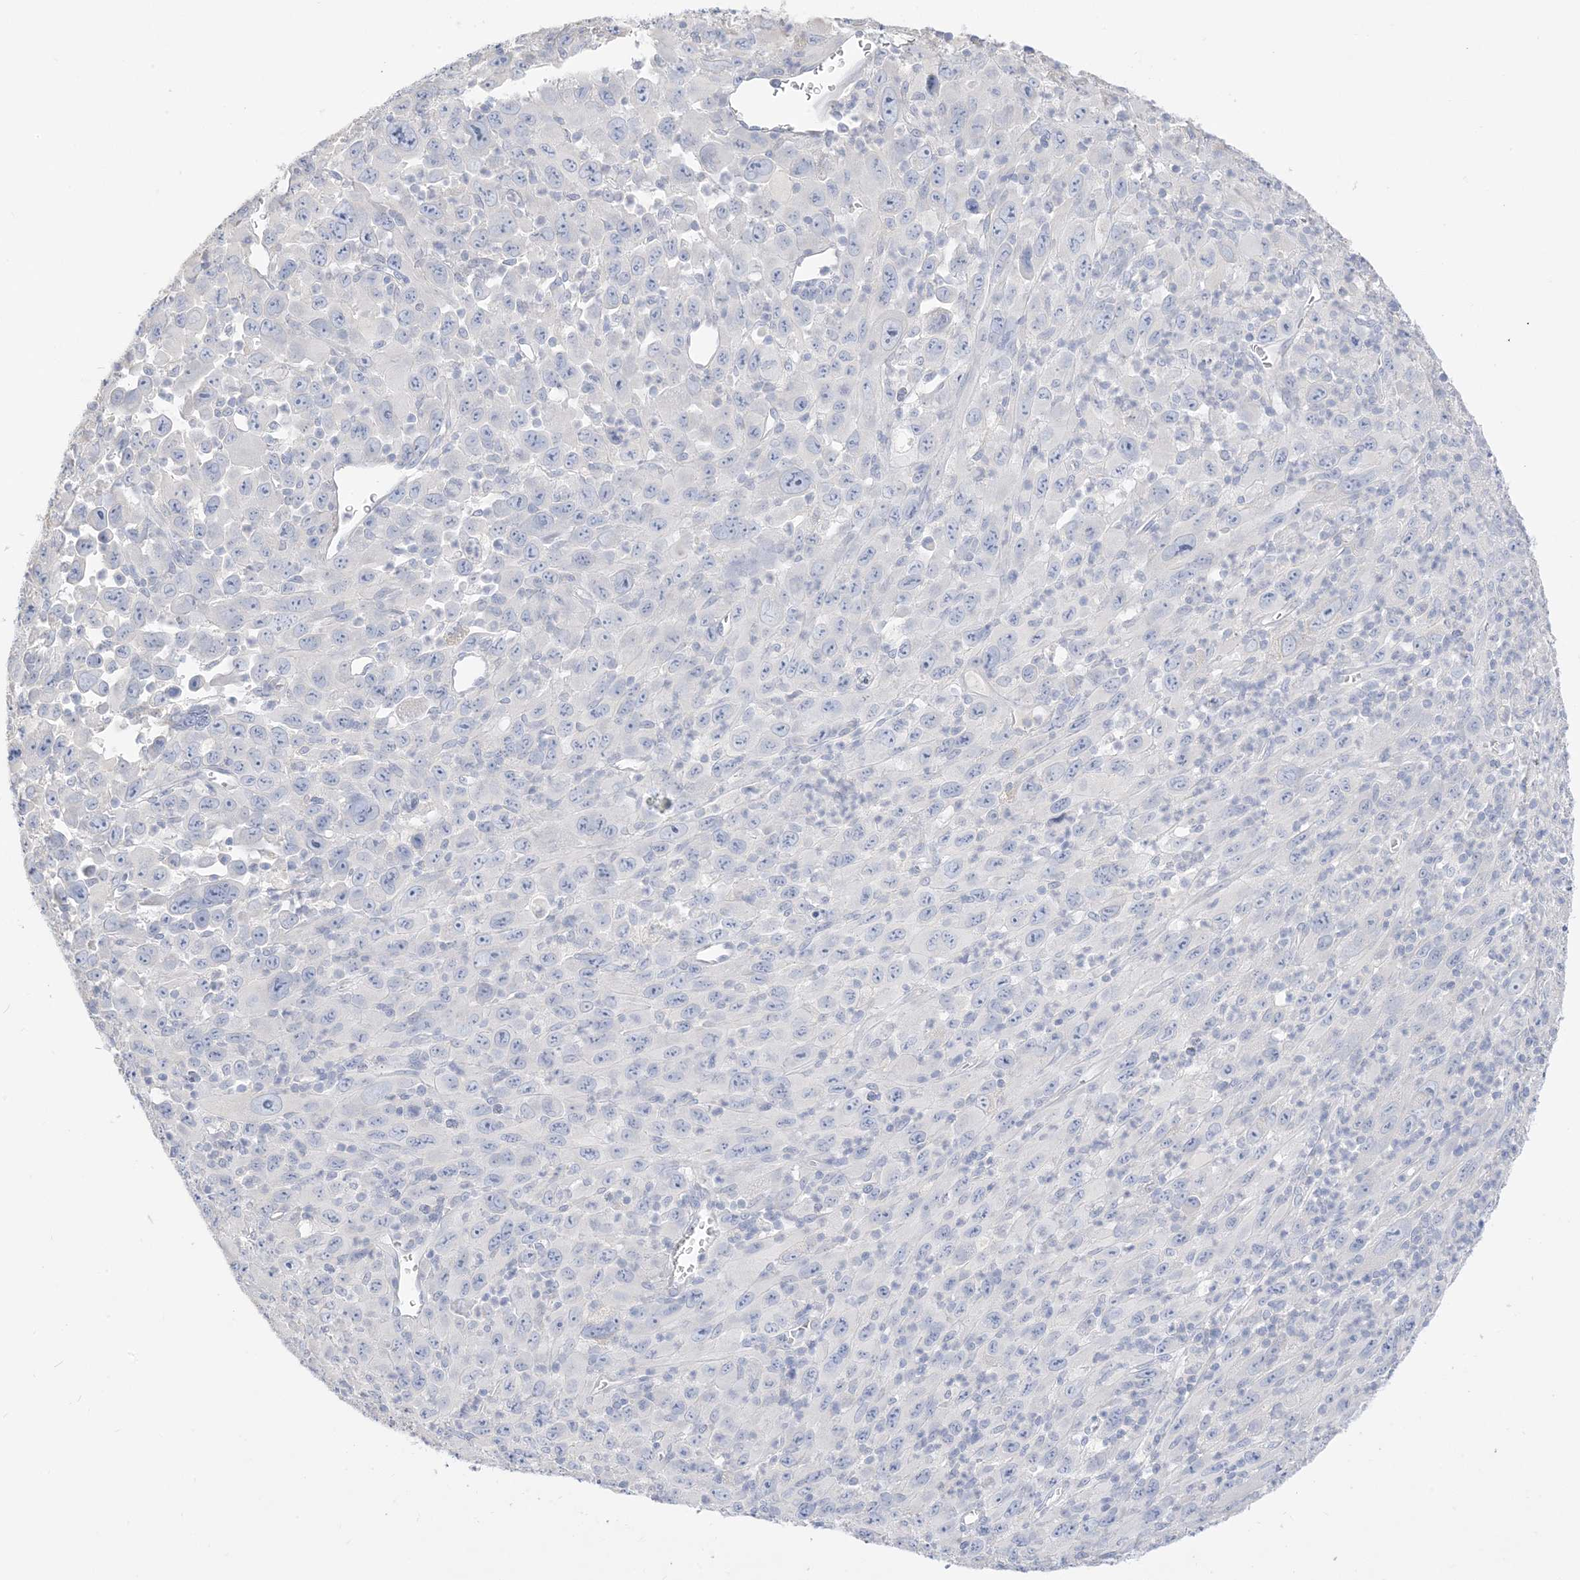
{"staining": {"intensity": "negative", "quantity": "none", "location": "none"}, "tissue": "melanoma", "cell_type": "Tumor cells", "image_type": "cancer", "snomed": [{"axis": "morphology", "description": "Malignant melanoma, Metastatic site"}, {"axis": "topography", "description": "Skin"}], "caption": "High magnification brightfield microscopy of melanoma stained with DAB (3,3'-diaminobenzidine) (brown) and counterstained with hematoxylin (blue): tumor cells show no significant staining.", "gene": "MUC17", "patient": {"sex": "female", "age": 56}}